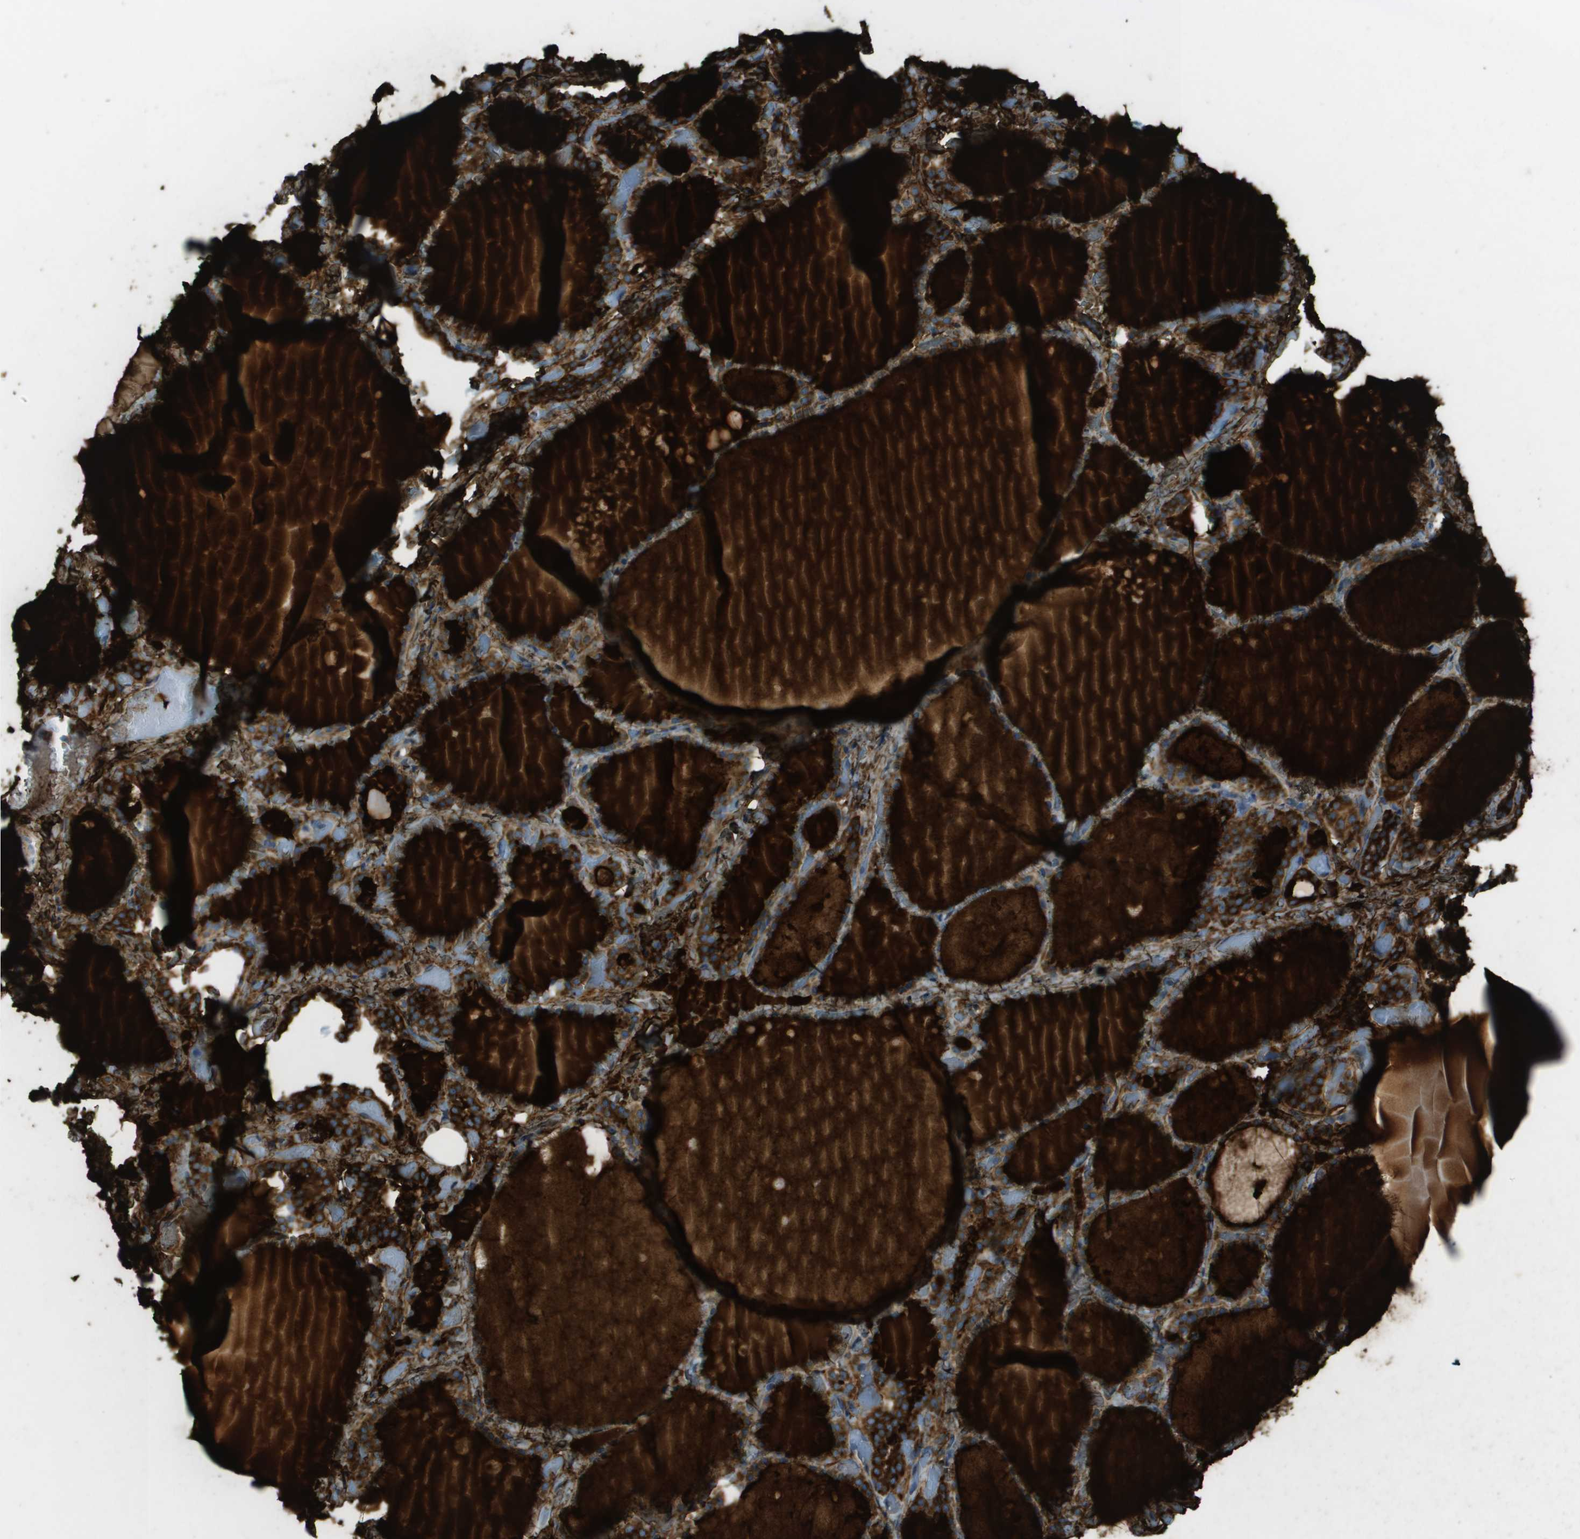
{"staining": {"intensity": "strong", "quantity": ">75%", "location": "cytoplasmic/membranous"}, "tissue": "thyroid gland", "cell_type": "Glandular cells", "image_type": "normal", "snomed": [{"axis": "morphology", "description": "Normal tissue, NOS"}, {"axis": "topography", "description": "Thyroid gland"}], "caption": "Protein expression analysis of normal thyroid gland displays strong cytoplasmic/membranous expression in approximately >75% of glandular cells.", "gene": "GALNT6", "patient": {"sex": "female", "age": 44}}